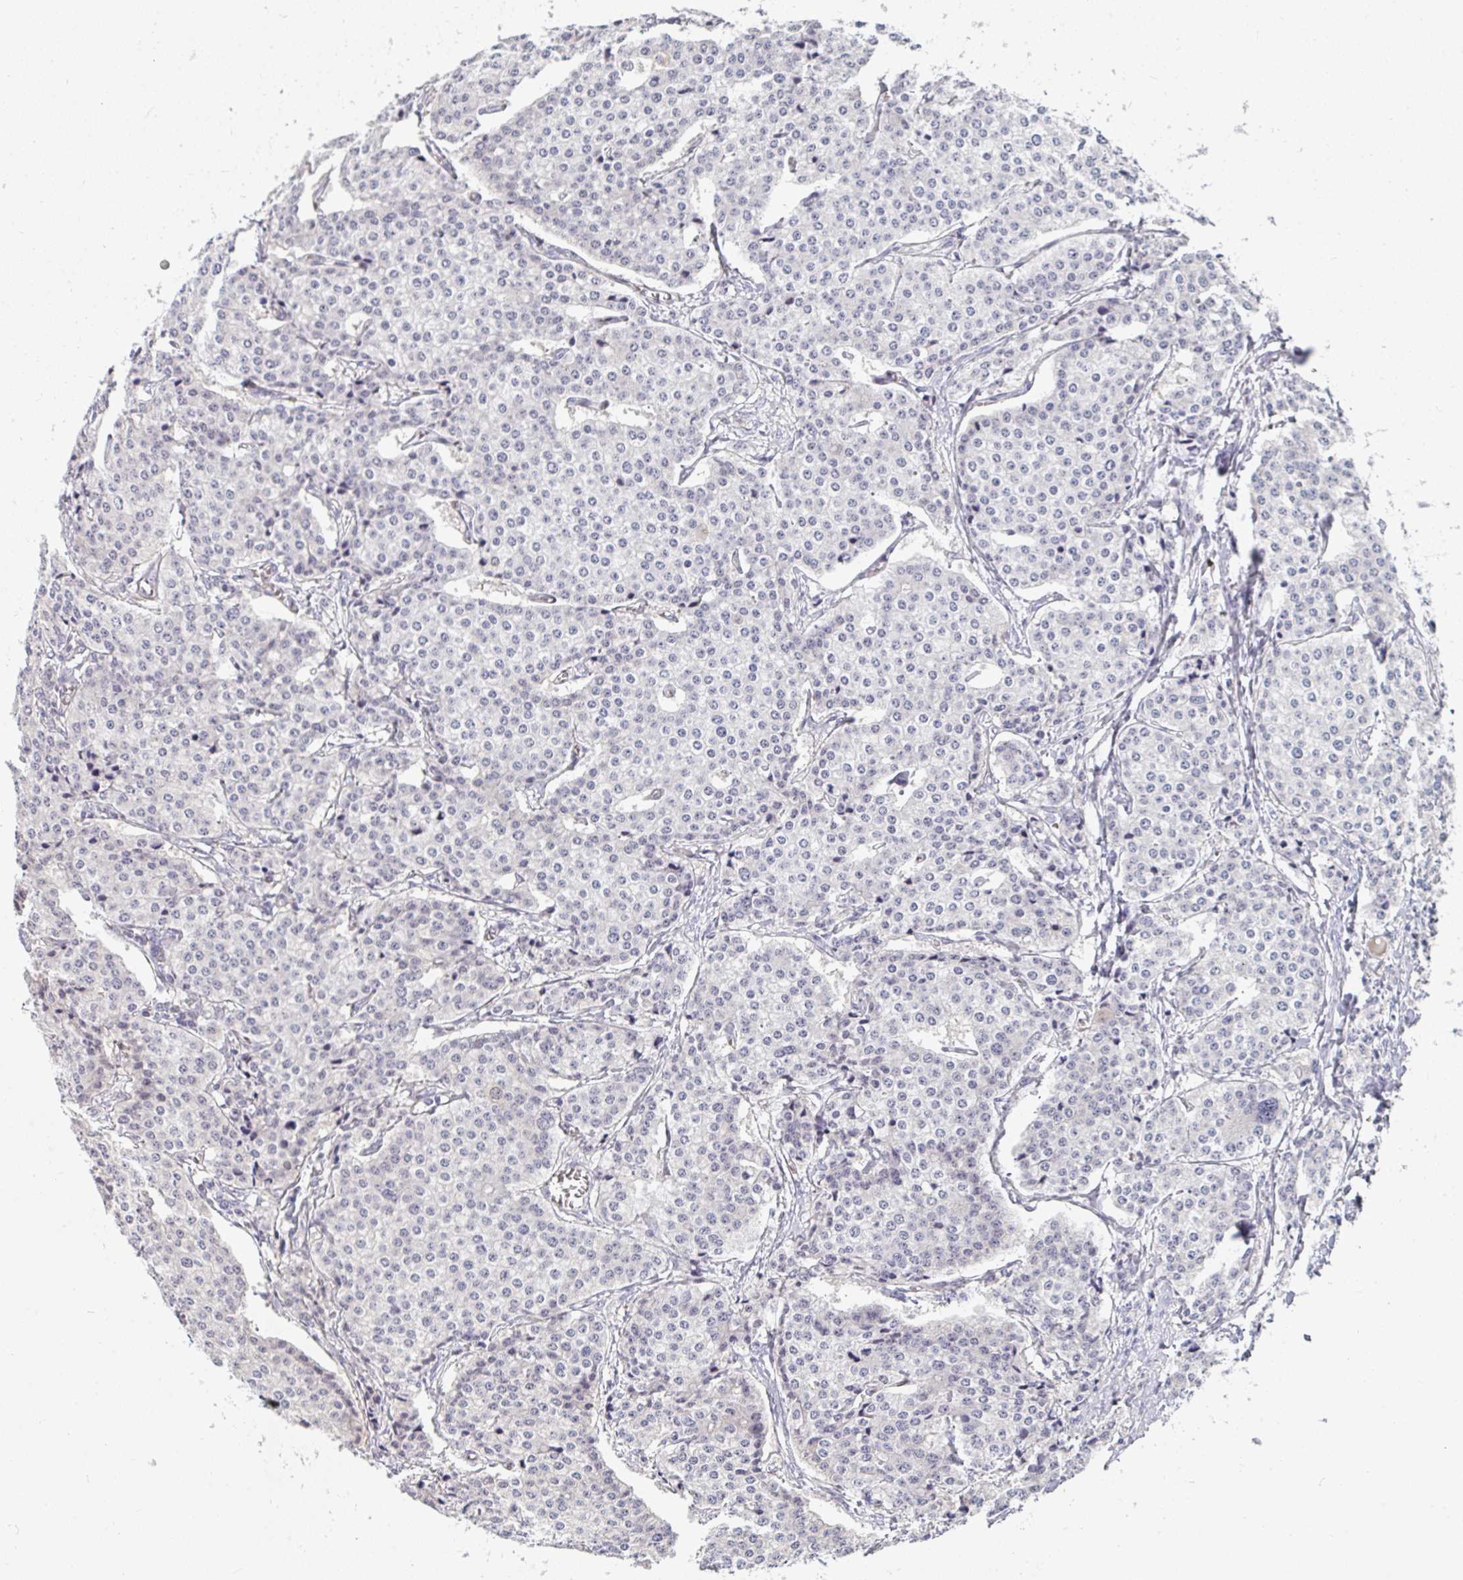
{"staining": {"intensity": "negative", "quantity": "none", "location": "none"}, "tissue": "carcinoid", "cell_type": "Tumor cells", "image_type": "cancer", "snomed": [{"axis": "morphology", "description": "Carcinoid, malignant, NOS"}, {"axis": "topography", "description": "Small intestine"}], "caption": "IHC of carcinoid (malignant) shows no expression in tumor cells. (Stains: DAB immunohistochemistry (IHC) with hematoxylin counter stain, Microscopy: brightfield microscopy at high magnification).", "gene": "MGAM2", "patient": {"sex": "female", "age": 64}}